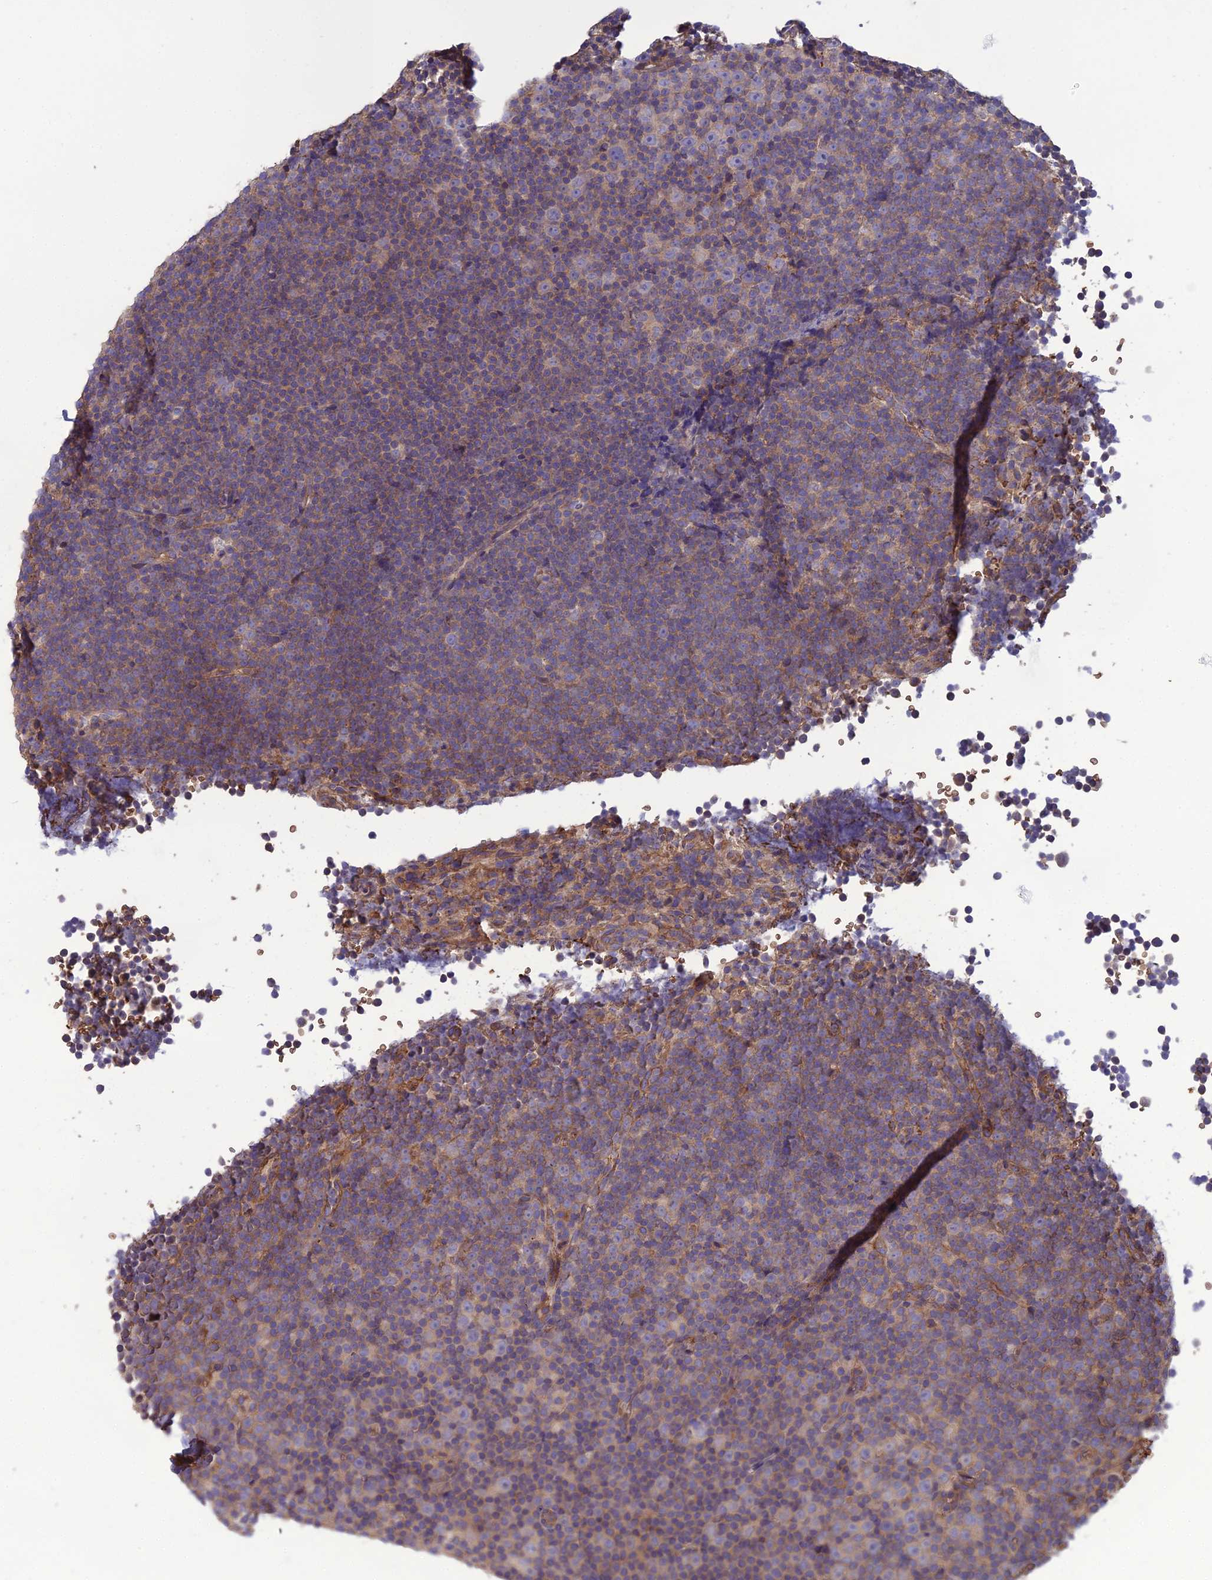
{"staining": {"intensity": "weak", "quantity": "25%-75%", "location": "cytoplasmic/membranous"}, "tissue": "lymphoma", "cell_type": "Tumor cells", "image_type": "cancer", "snomed": [{"axis": "morphology", "description": "Malignant lymphoma, non-Hodgkin's type, Low grade"}, {"axis": "topography", "description": "Lymph node"}], "caption": "Immunohistochemical staining of lymphoma reveals low levels of weak cytoplasmic/membranous positivity in about 25%-75% of tumor cells. (brown staining indicates protein expression, while blue staining denotes nuclei).", "gene": "GALR2", "patient": {"sex": "female", "age": 67}}